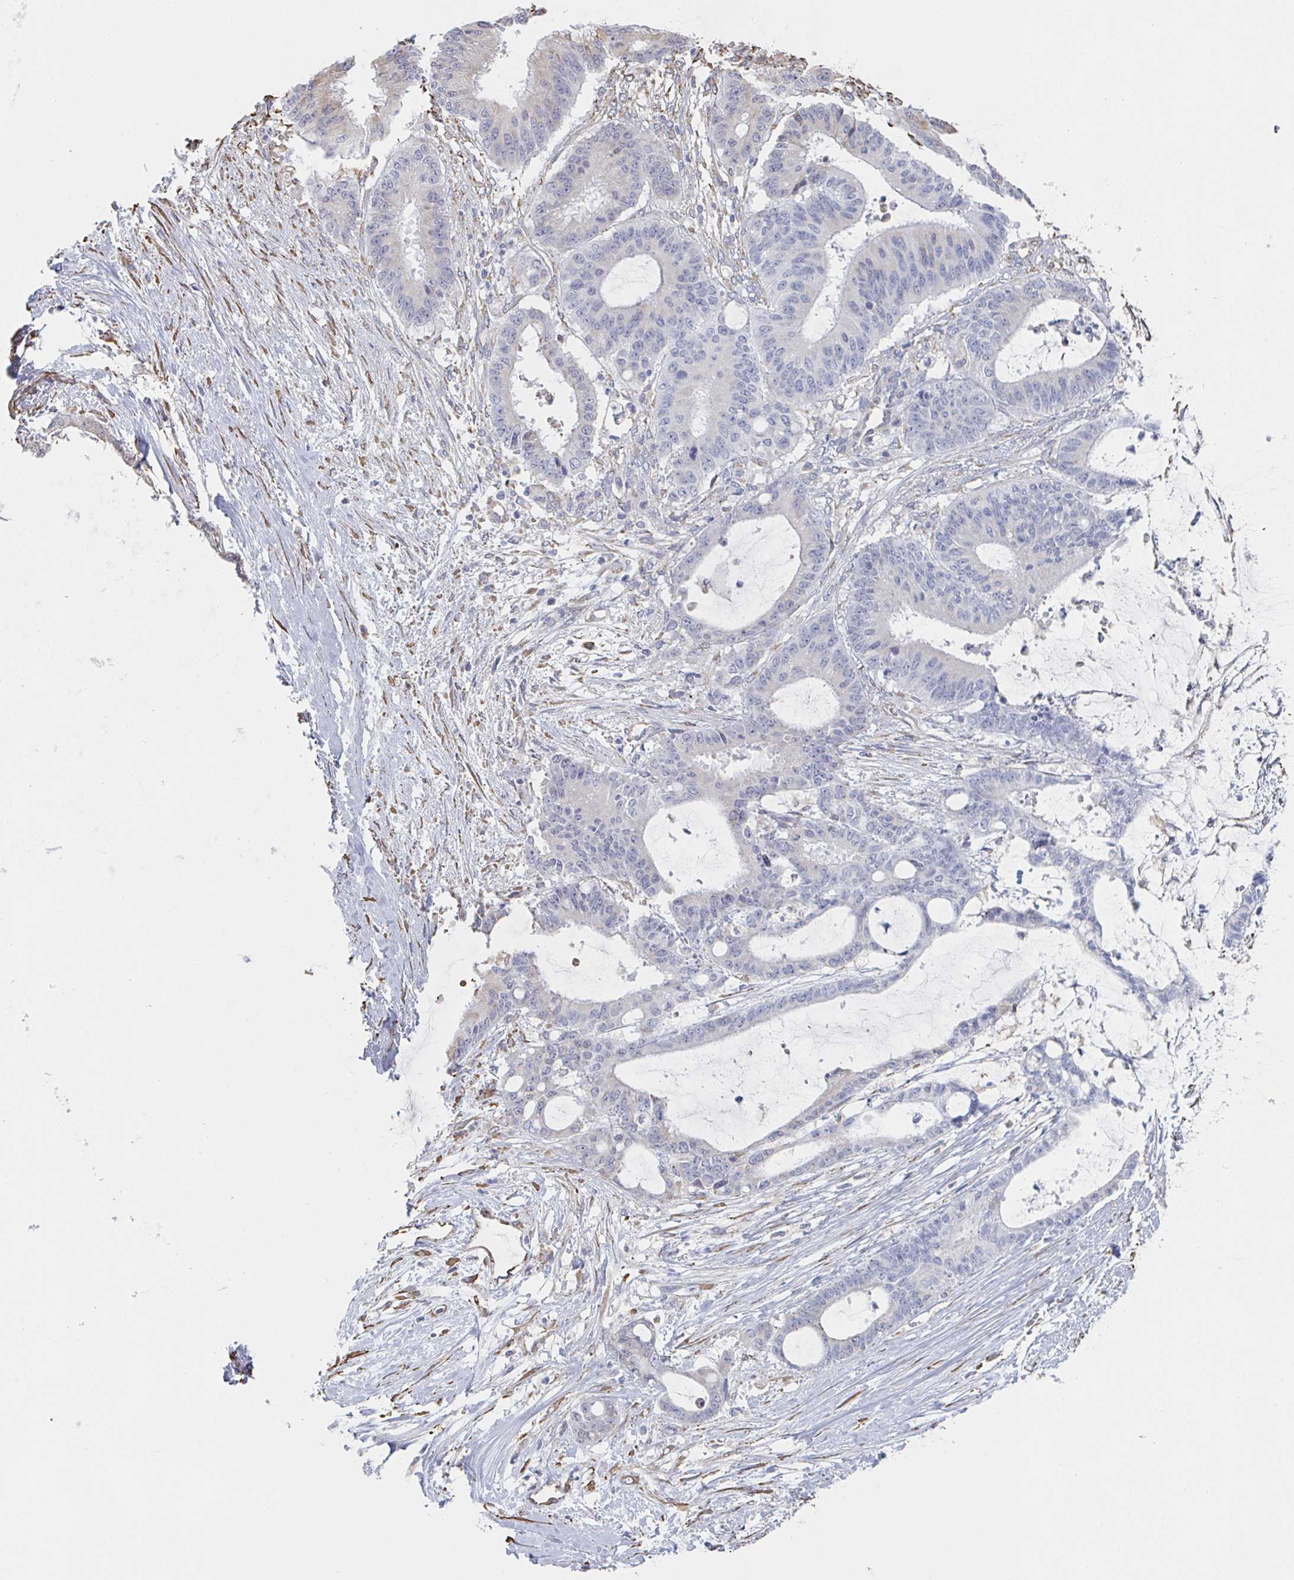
{"staining": {"intensity": "negative", "quantity": "none", "location": "none"}, "tissue": "liver cancer", "cell_type": "Tumor cells", "image_type": "cancer", "snomed": [{"axis": "morphology", "description": "Normal tissue, NOS"}, {"axis": "morphology", "description": "Cholangiocarcinoma"}, {"axis": "topography", "description": "Liver"}, {"axis": "topography", "description": "Peripheral nerve tissue"}], "caption": "Micrograph shows no protein staining in tumor cells of cholangiocarcinoma (liver) tissue.", "gene": "RAB5IF", "patient": {"sex": "female", "age": 73}}